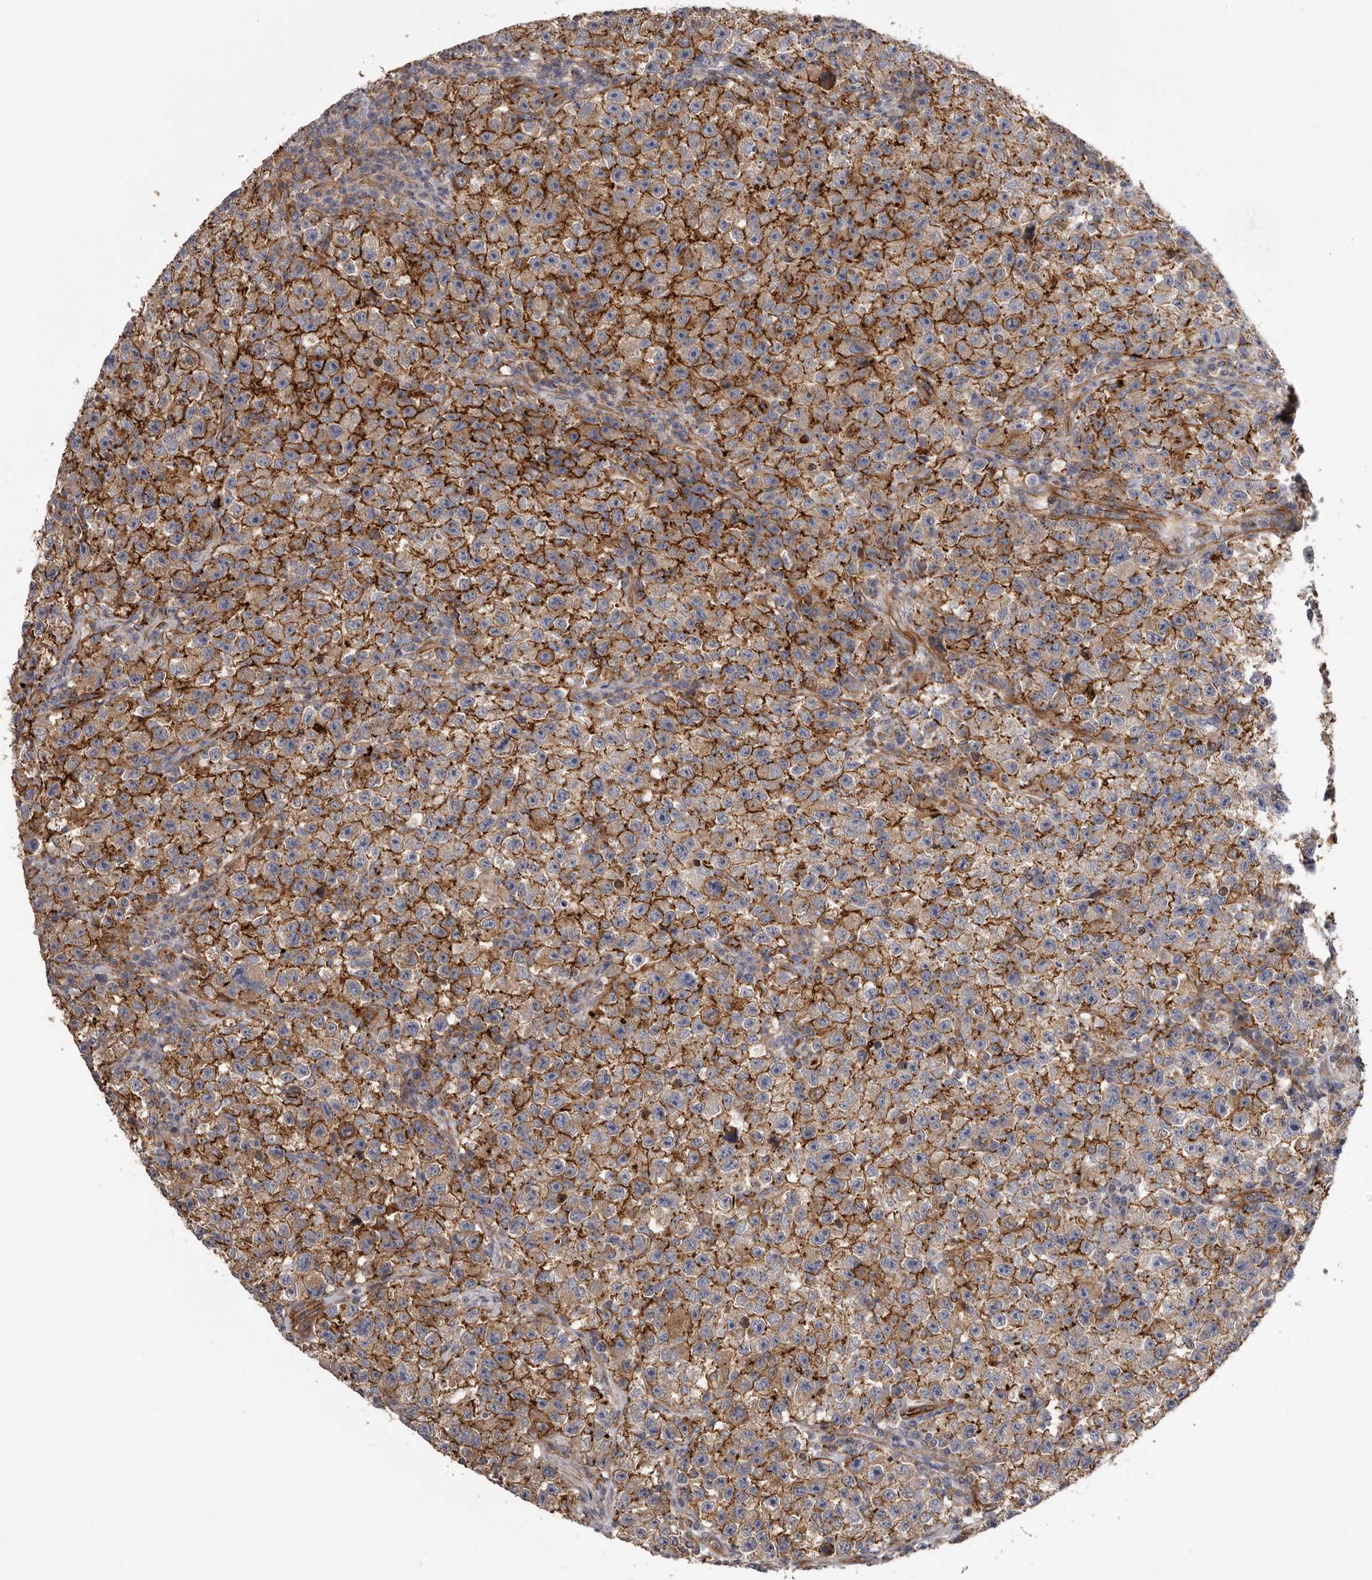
{"staining": {"intensity": "strong", "quantity": ">75%", "location": "cytoplasmic/membranous"}, "tissue": "testis cancer", "cell_type": "Tumor cells", "image_type": "cancer", "snomed": [{"axis": "morphology", "description": "Seminoma, NOS"}, {"axis": "topography", "description": "Testis"}], "caption": "This histopathology image shows immunohistochemistry staining of human testis cancer, with high strong cytoplasmic/membranous staining in about >75% of tumor cells.", "gene": "ENAH", "patient": {"sex": "male", "age": 22}}